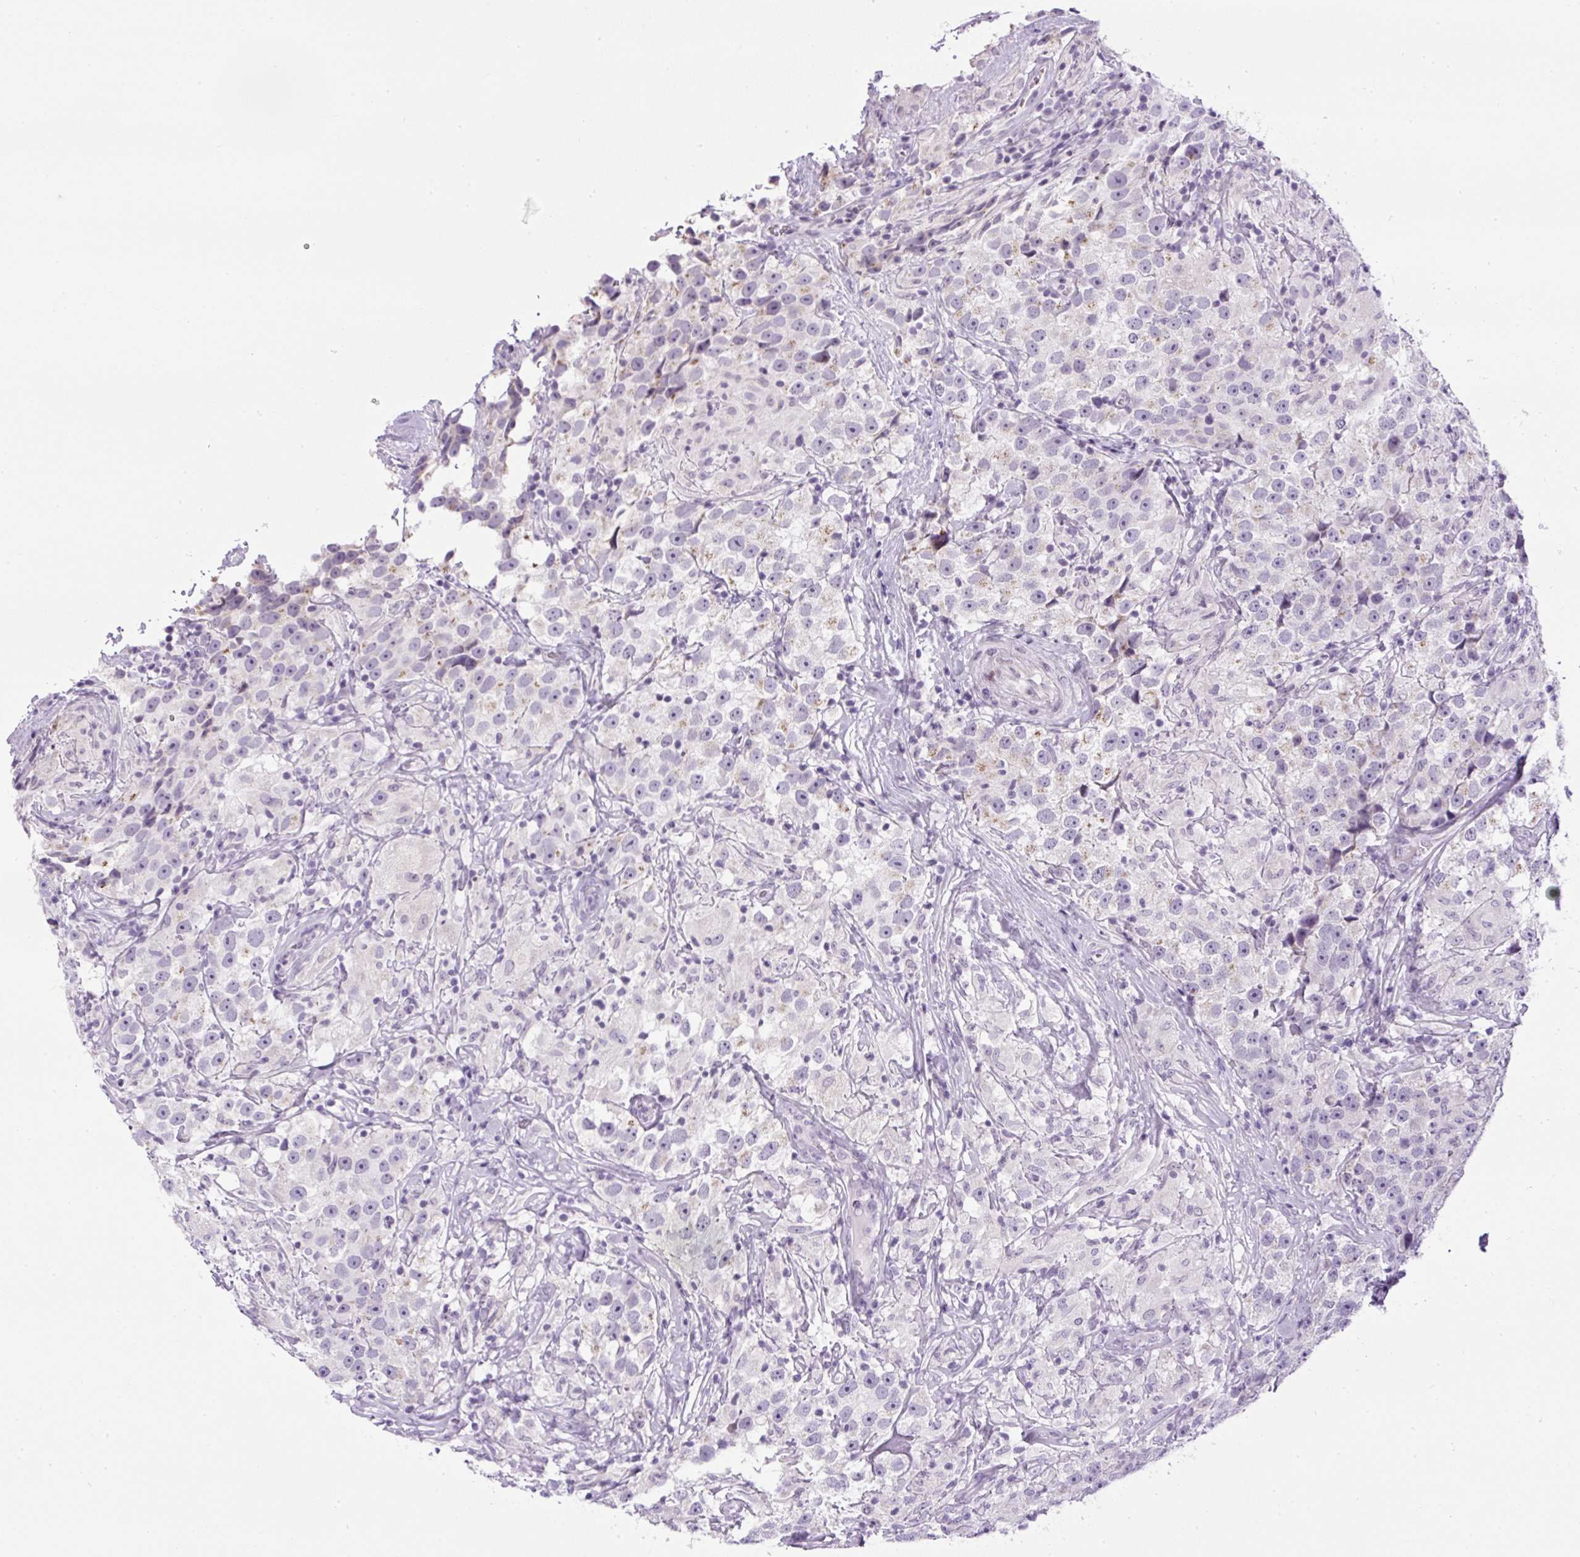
{"staining": {"intensity": "negative", "quantity": "none", "location": "none"}, "tissue": "testis cancer", "cell_type": "Tumor cells", "image_type": "cancer", "snomed": [{"axis": "morphology", "description": "Seminoma, NOS"}, {"axis": "topography", "description": "Testis"}], "caption": "Seminoma (testis) stained for a protein using IHC reveals no positivity tumor cells.", "gene": "RHBDD2", "patient": {"sex": "male", "age": 46}}